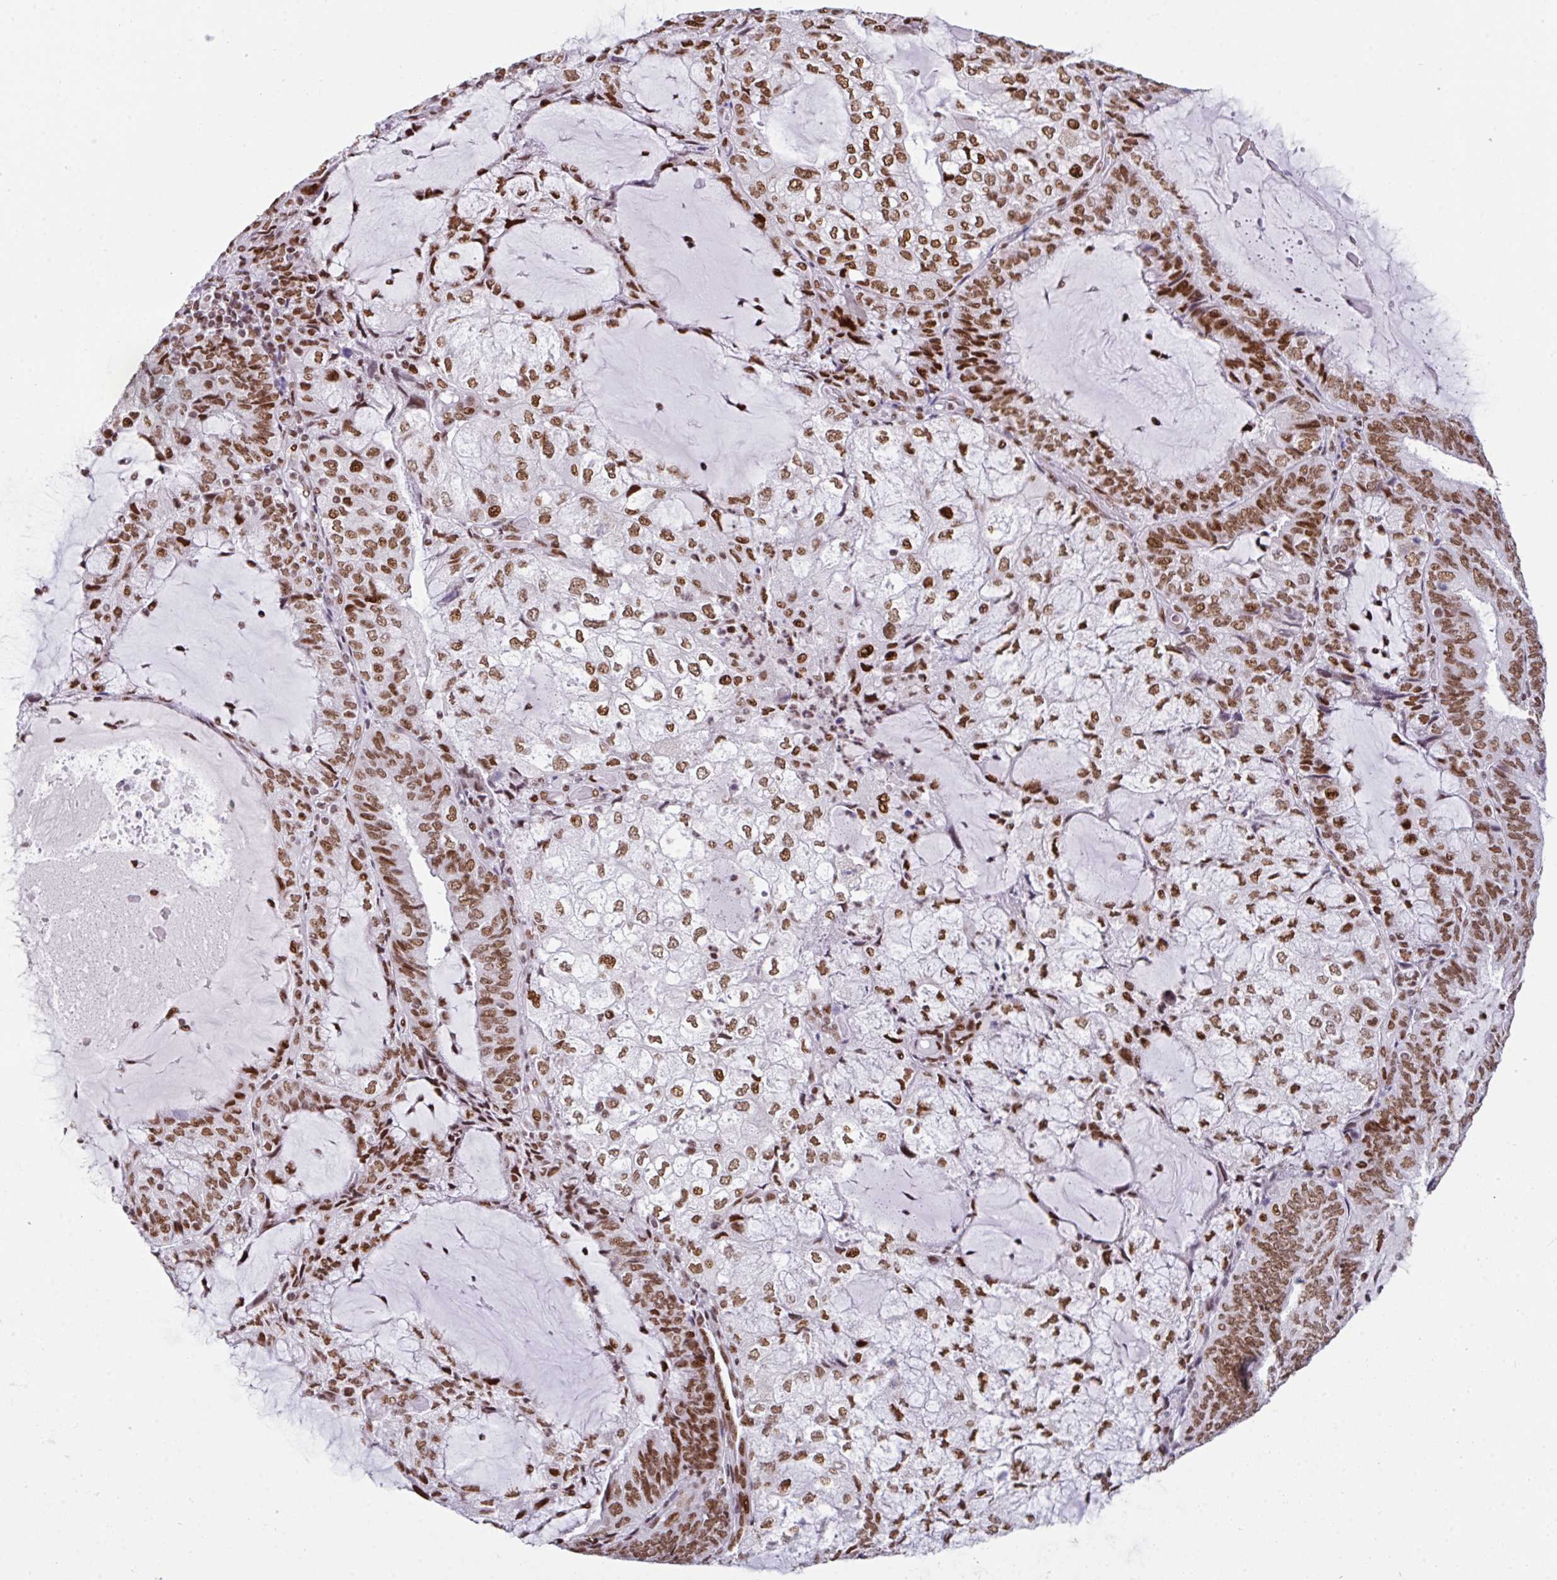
{"staining": {"intensity": "moderate", "quantity": ">75%", "location": "nuclear"}, "tissue": "endometrial cancer", "cell_type": "Tumor cells", "image_type": "cancer", "snomed": [{"axis": "morphology", "description": "Adenocarcinoma, NOS"}, {"axis": "topography", "description": "Endometrium"}], "caption": "Protein staining exhibits moderate nuclear expression in about >75% of tumor cells in adenocarcinoma (endometrial).", "gene": "CLP1", "patient": {"sex": "female", "age": 81}}